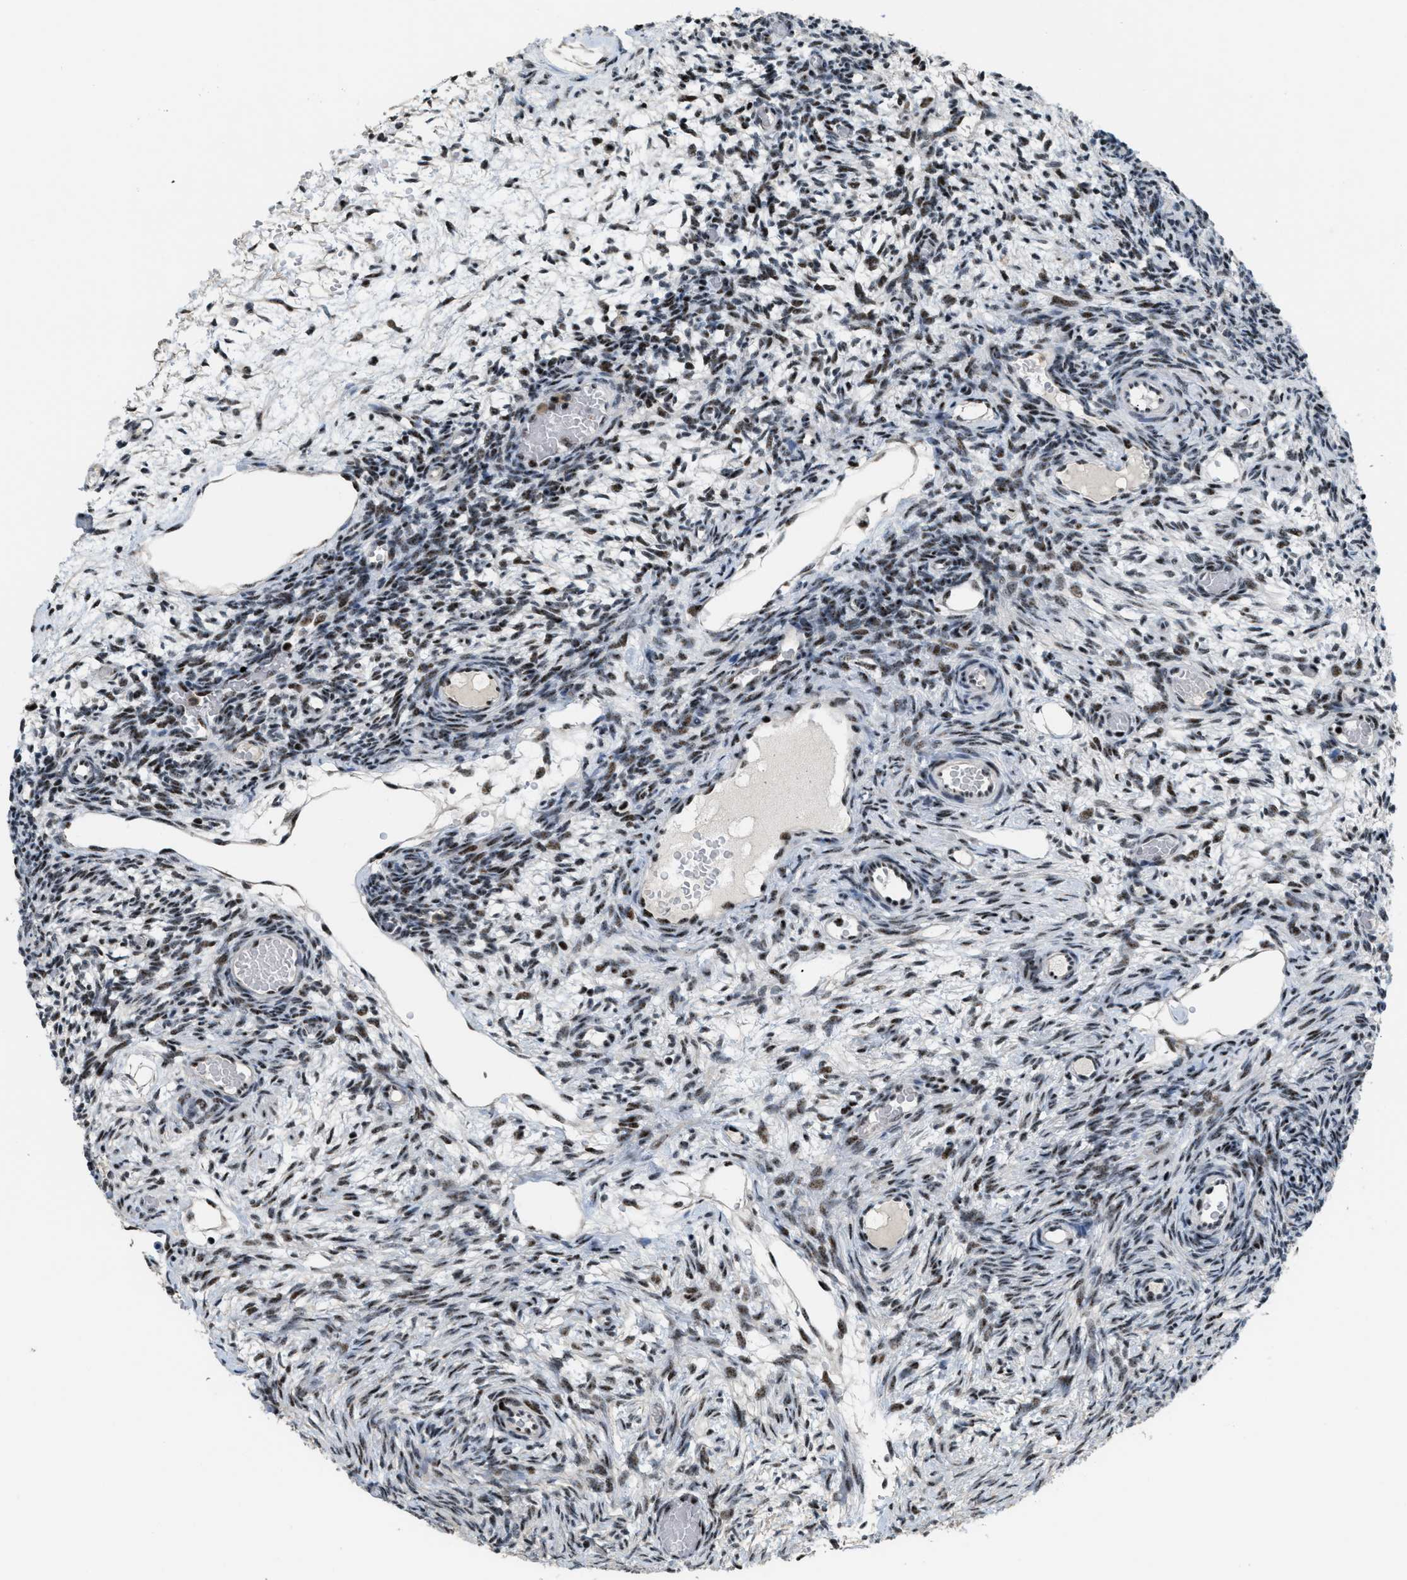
{"staining": {"intensity": "moderate", "quantity": "25%-75%", "location": "nuclear"}, "tissue": "ovary", "cell_type": "Follicle cells", "image_type": "normal", "snomed": [{"axis": "morphology", "description": "Normal tissue, NOS"}, {"axis": "topography", "description": "Ovary"}], "caption": "Follicle cells reveal moderate nuclear positivity in about 25%-75% of cells in benign ovary.", "gene": "CDR2", "patient": {"sex": "female", "age": 27}}